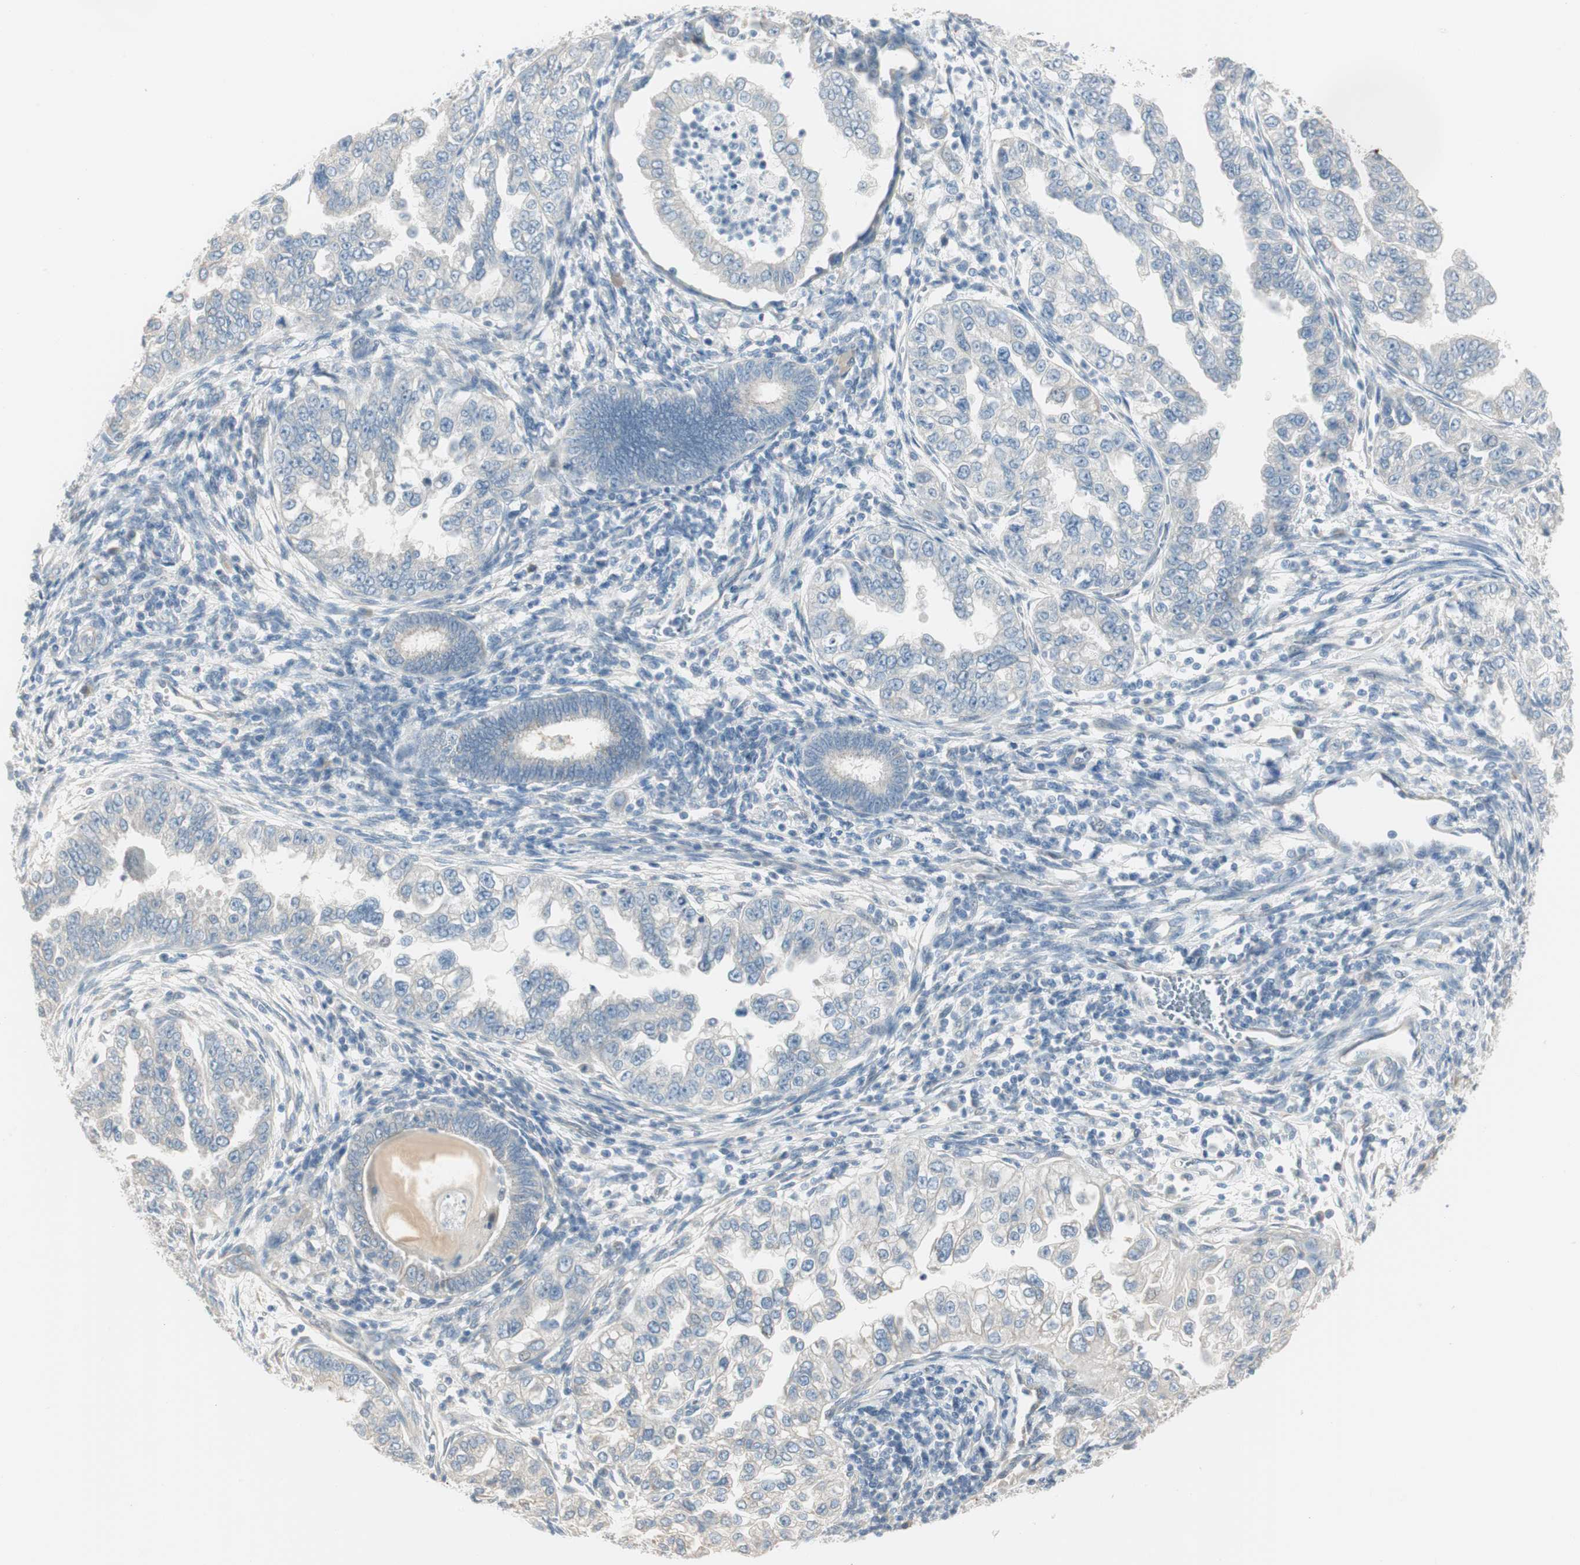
{"staining": {"intensity": "negative", "quantity": "none", "location": "none"}, "tissue": "endometrial cancer", "cell_type": "Tumor cells", "image_type": "cancer", "snomed": [{"axis": "morphology", "description": "Adenocarcinoma, NOS"}, {"axis": "topography", "description": "Endometrium"}], "caption": "Immunohistochemical staining of human endometrial cancer (adenocarcinoma) displays no significant positivity in tumor cells.", "gene": "SPINK4", "patient": {"sex": "female", "age": 85}}